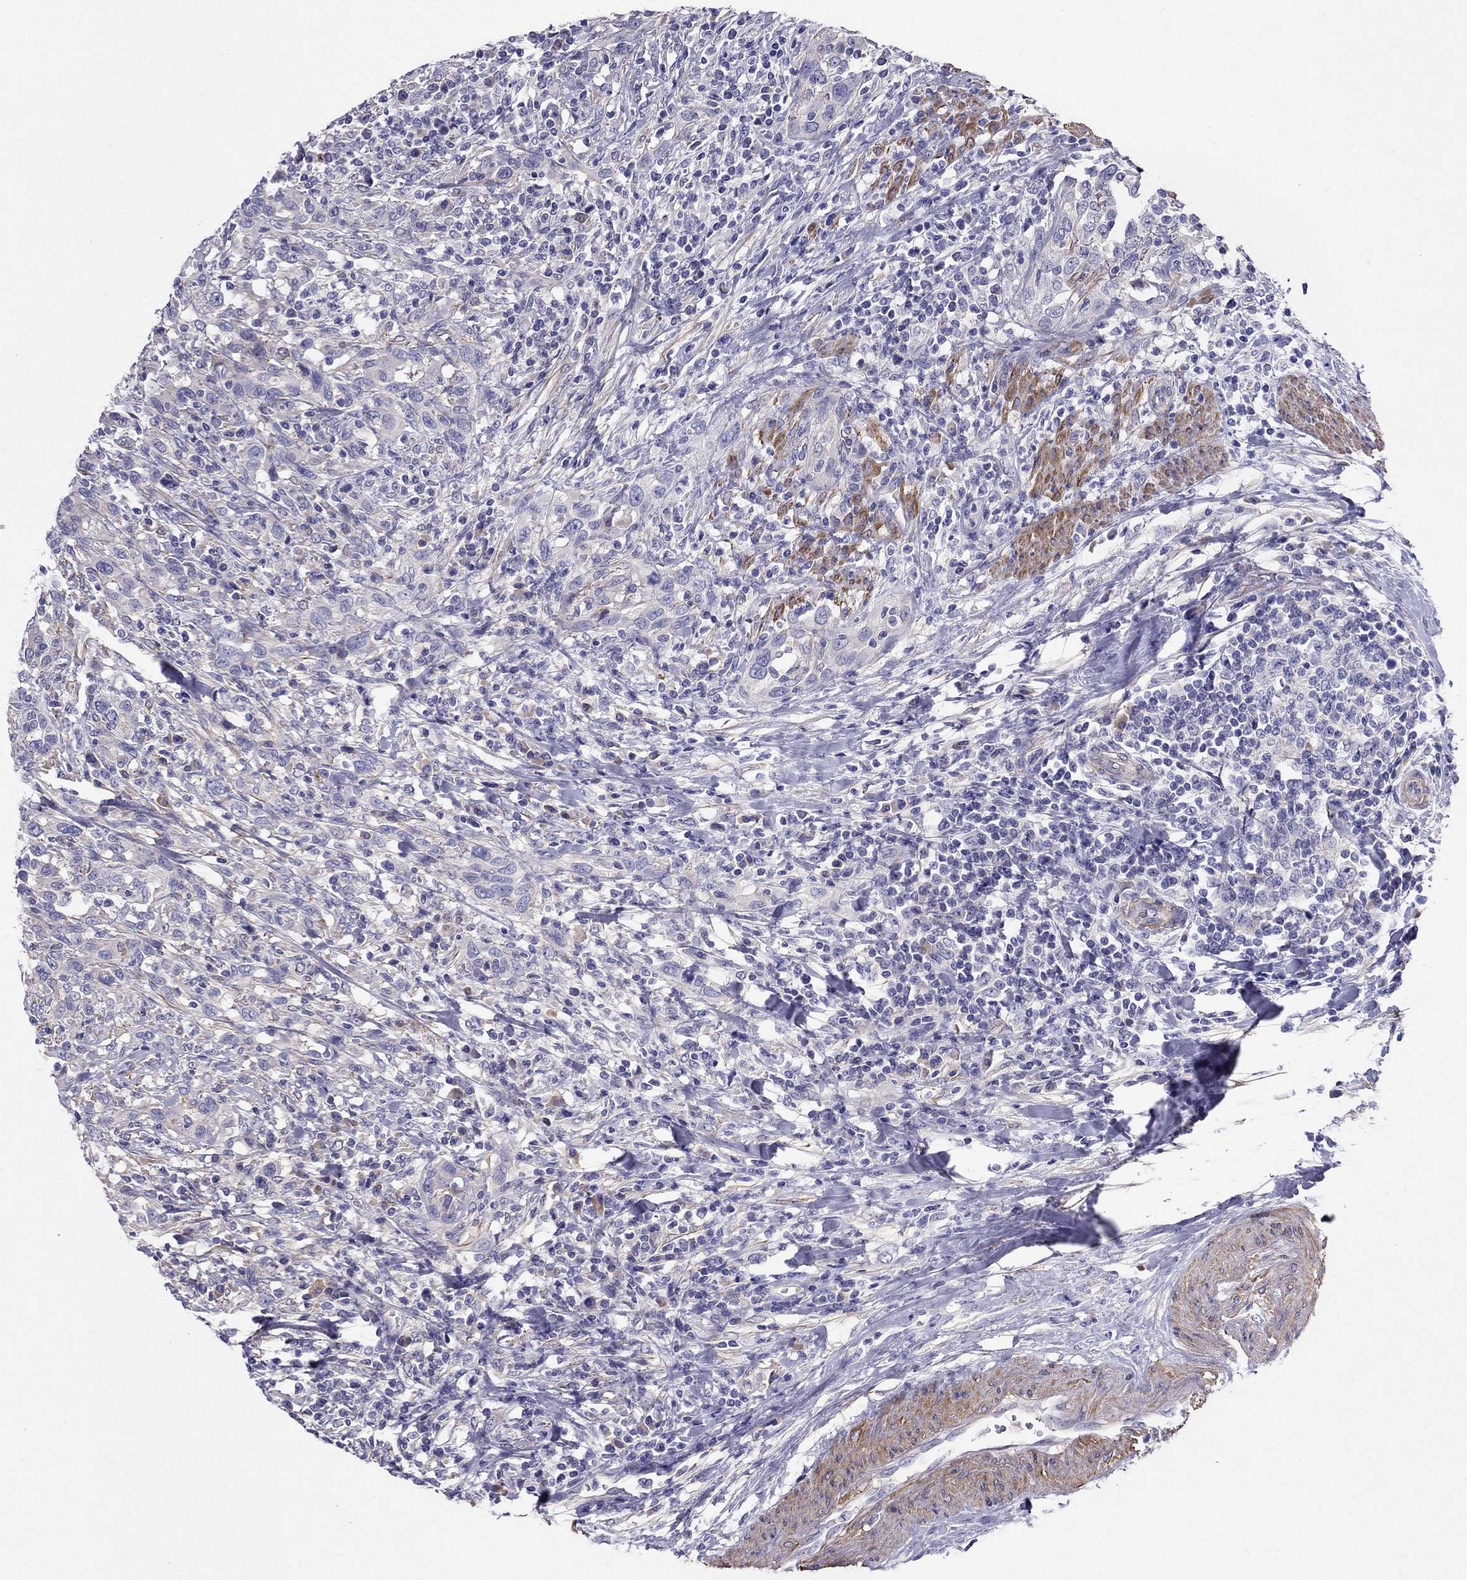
{"staining": {"intensity": "negative", "quantity": "none", "location": "none"}, "tissue": "urothelial cancer", "cell_type": "Tumor cells", "image_type": "cancer", "snomed": [{"axis": "morphology", "description": "Urothelial carcinoma, NOS"}, {"axis": "morphology", "description": "Urothelial carcinoma, High grade"}, {"axis": "topography", "description": "Urinary bladder"}], "caption": "Immunohistochemistry (IHC) micrograph of neoplastic tissue: urothelial cancer stained with DAB (3,3'-diaminobenzidine) shows no significant protein positivity in tumor cells.", "gene": "GPR50", "patient": {"sex": "female", "age": 64}}